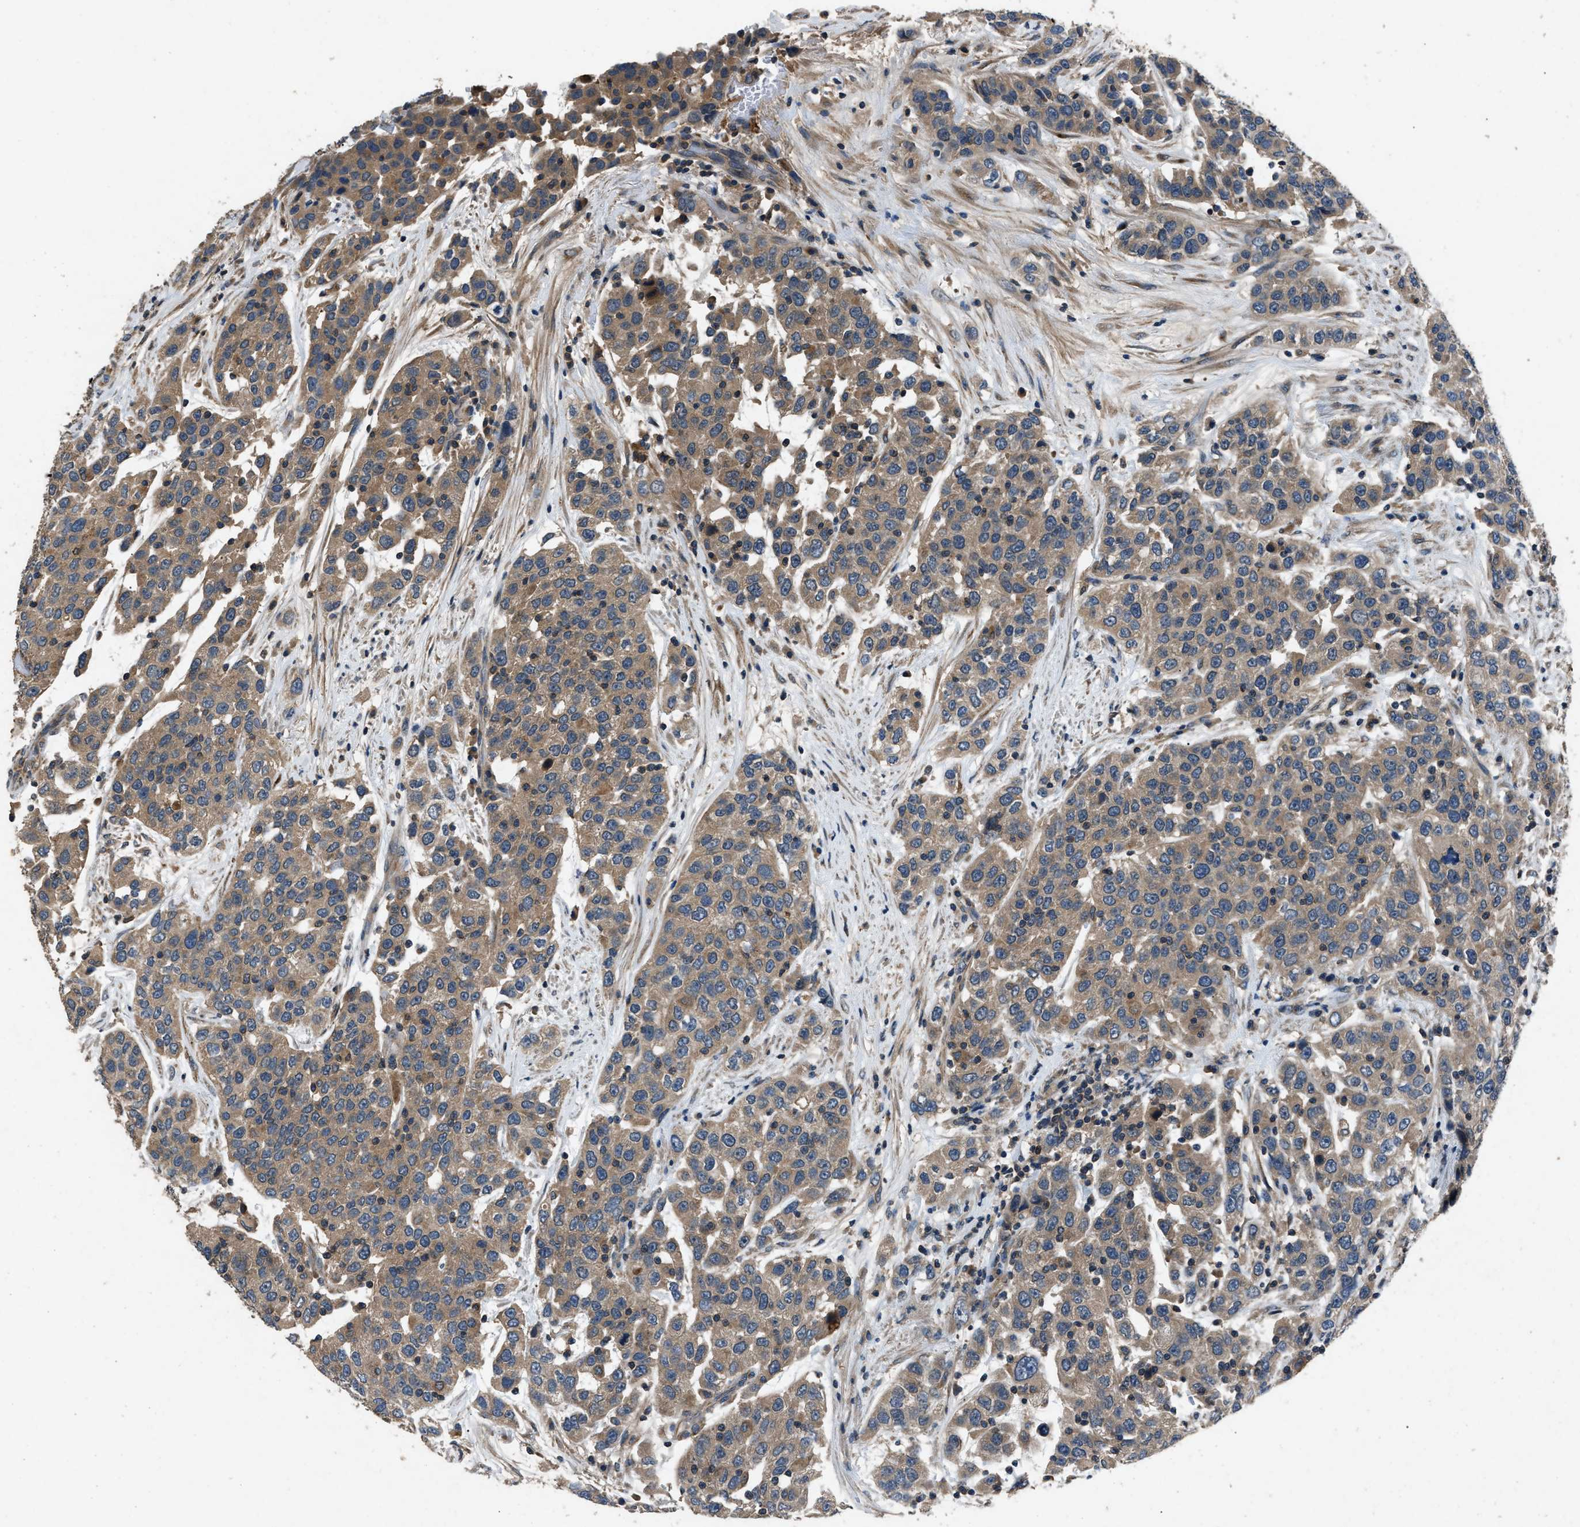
{"staining": {"intensity": "moderate", "quantity": ">75%", "location": "cytoplasmic/membranous"}, "tissue": "urothelial cancer", "cell_type": "Tumor cells", "image_type": "cancer", "snomed": [{"axis": "morphology", "description": "Urothelial carcinoma, High grade"}, {"axis": "topography", "description": "Urinary bladder"}], "caption": "IHC image of neoplastic tissue: human urothelial cancer stained using immunohistochemistry (IHC) demonstrates medium levels of moderate protein expression localized specifically in the cytoplasmic/membranous of tumor cells, appearing as a cytoplasmic/membranous brown color.", "gene": "PPID", "patient": {"sex": "female", "age": 80}}